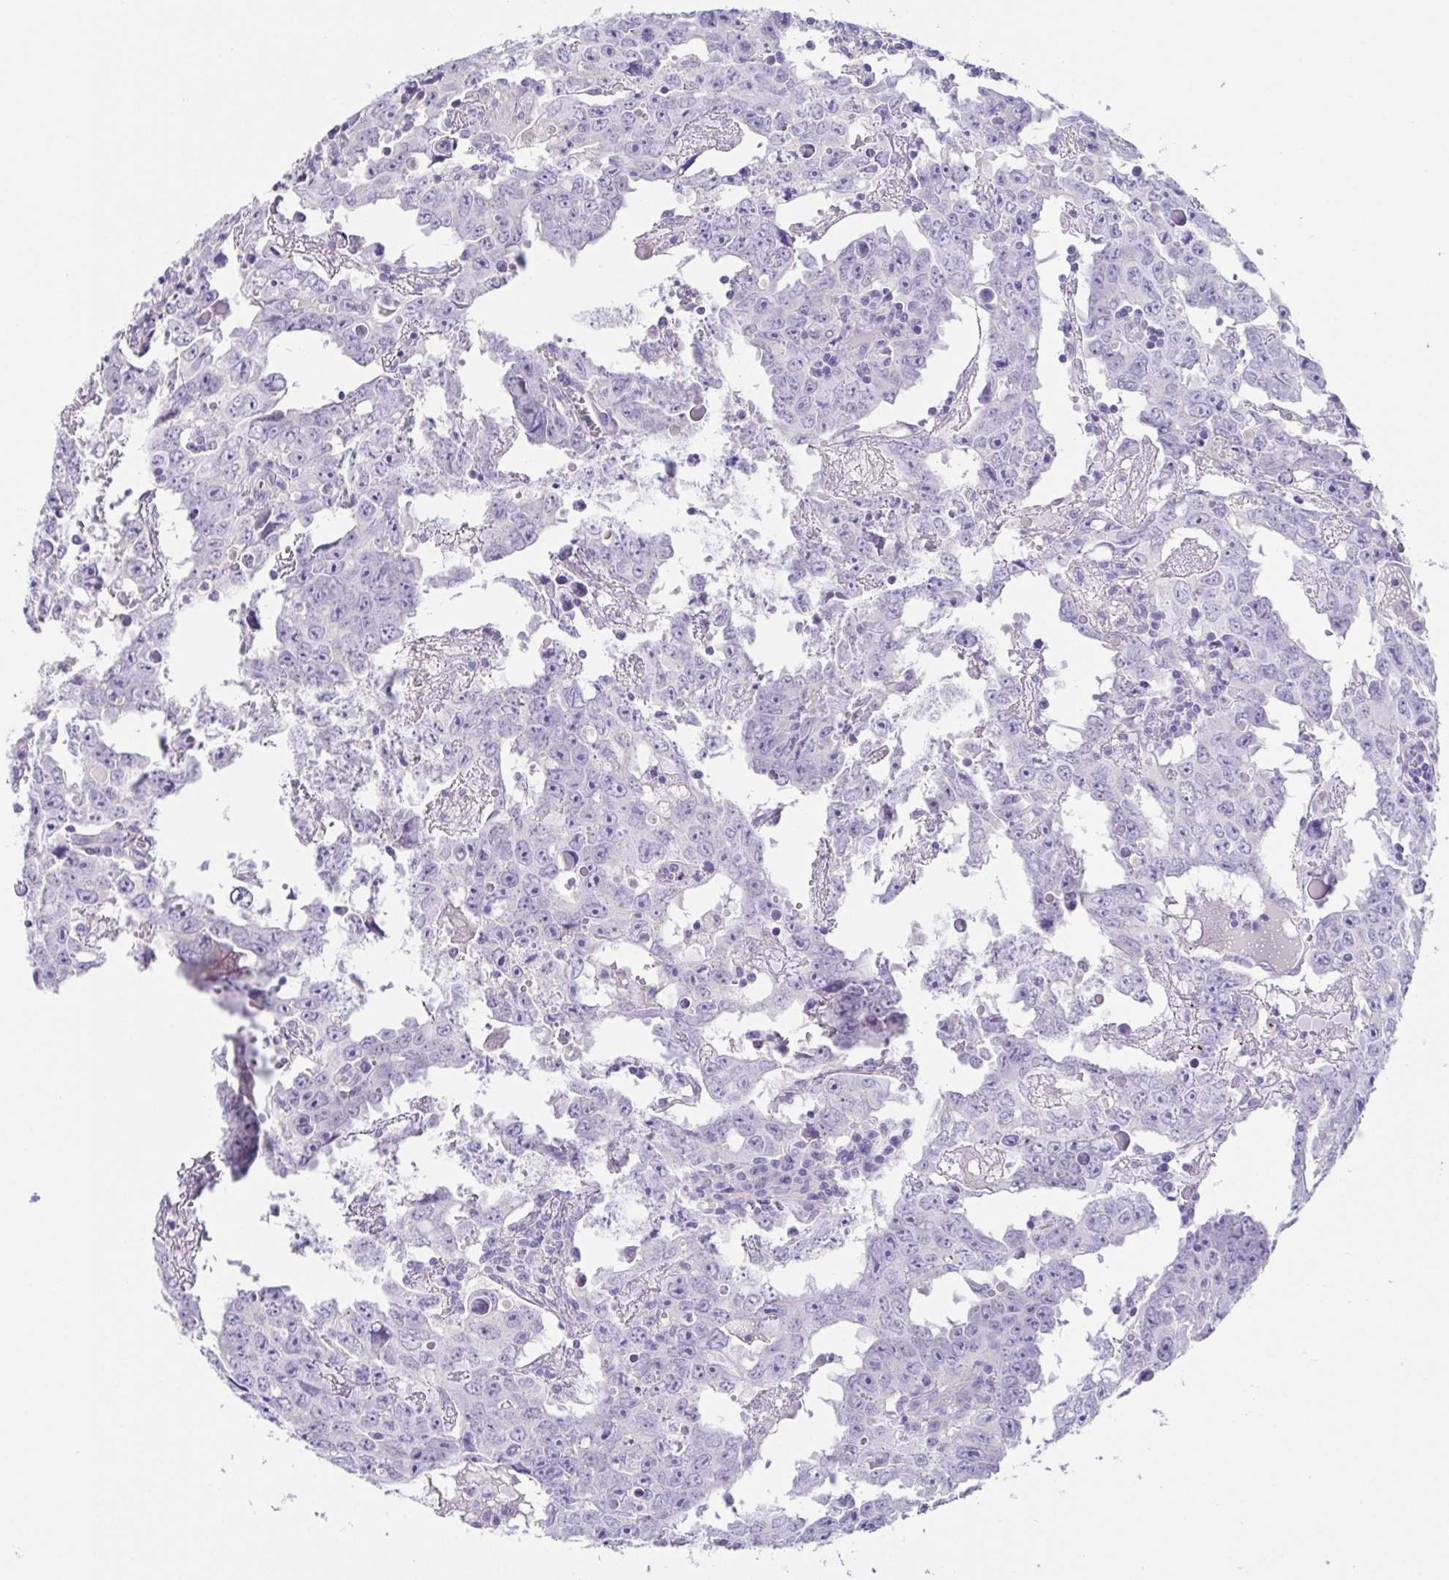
{"staining": {"intensity": "negative", "quantity": "none", "location": "none"}, "tissue": "testis cancer", "cell_type": "Tumor cells", "image_type": "cancer", "snomed": [{"axis": "morphology", "description": "Carcinoma, Embryonal, NOS"}, {"axis": "topography", "description": "Testis"}], "caption": "Immunohistochemistry micrograph of human testis embryonal carcinoma stained for a protein (brown), which displays no positivity in tumor cells.", "gene": "HAPLN2", "patient": {"sex": "male", "age": 22}}